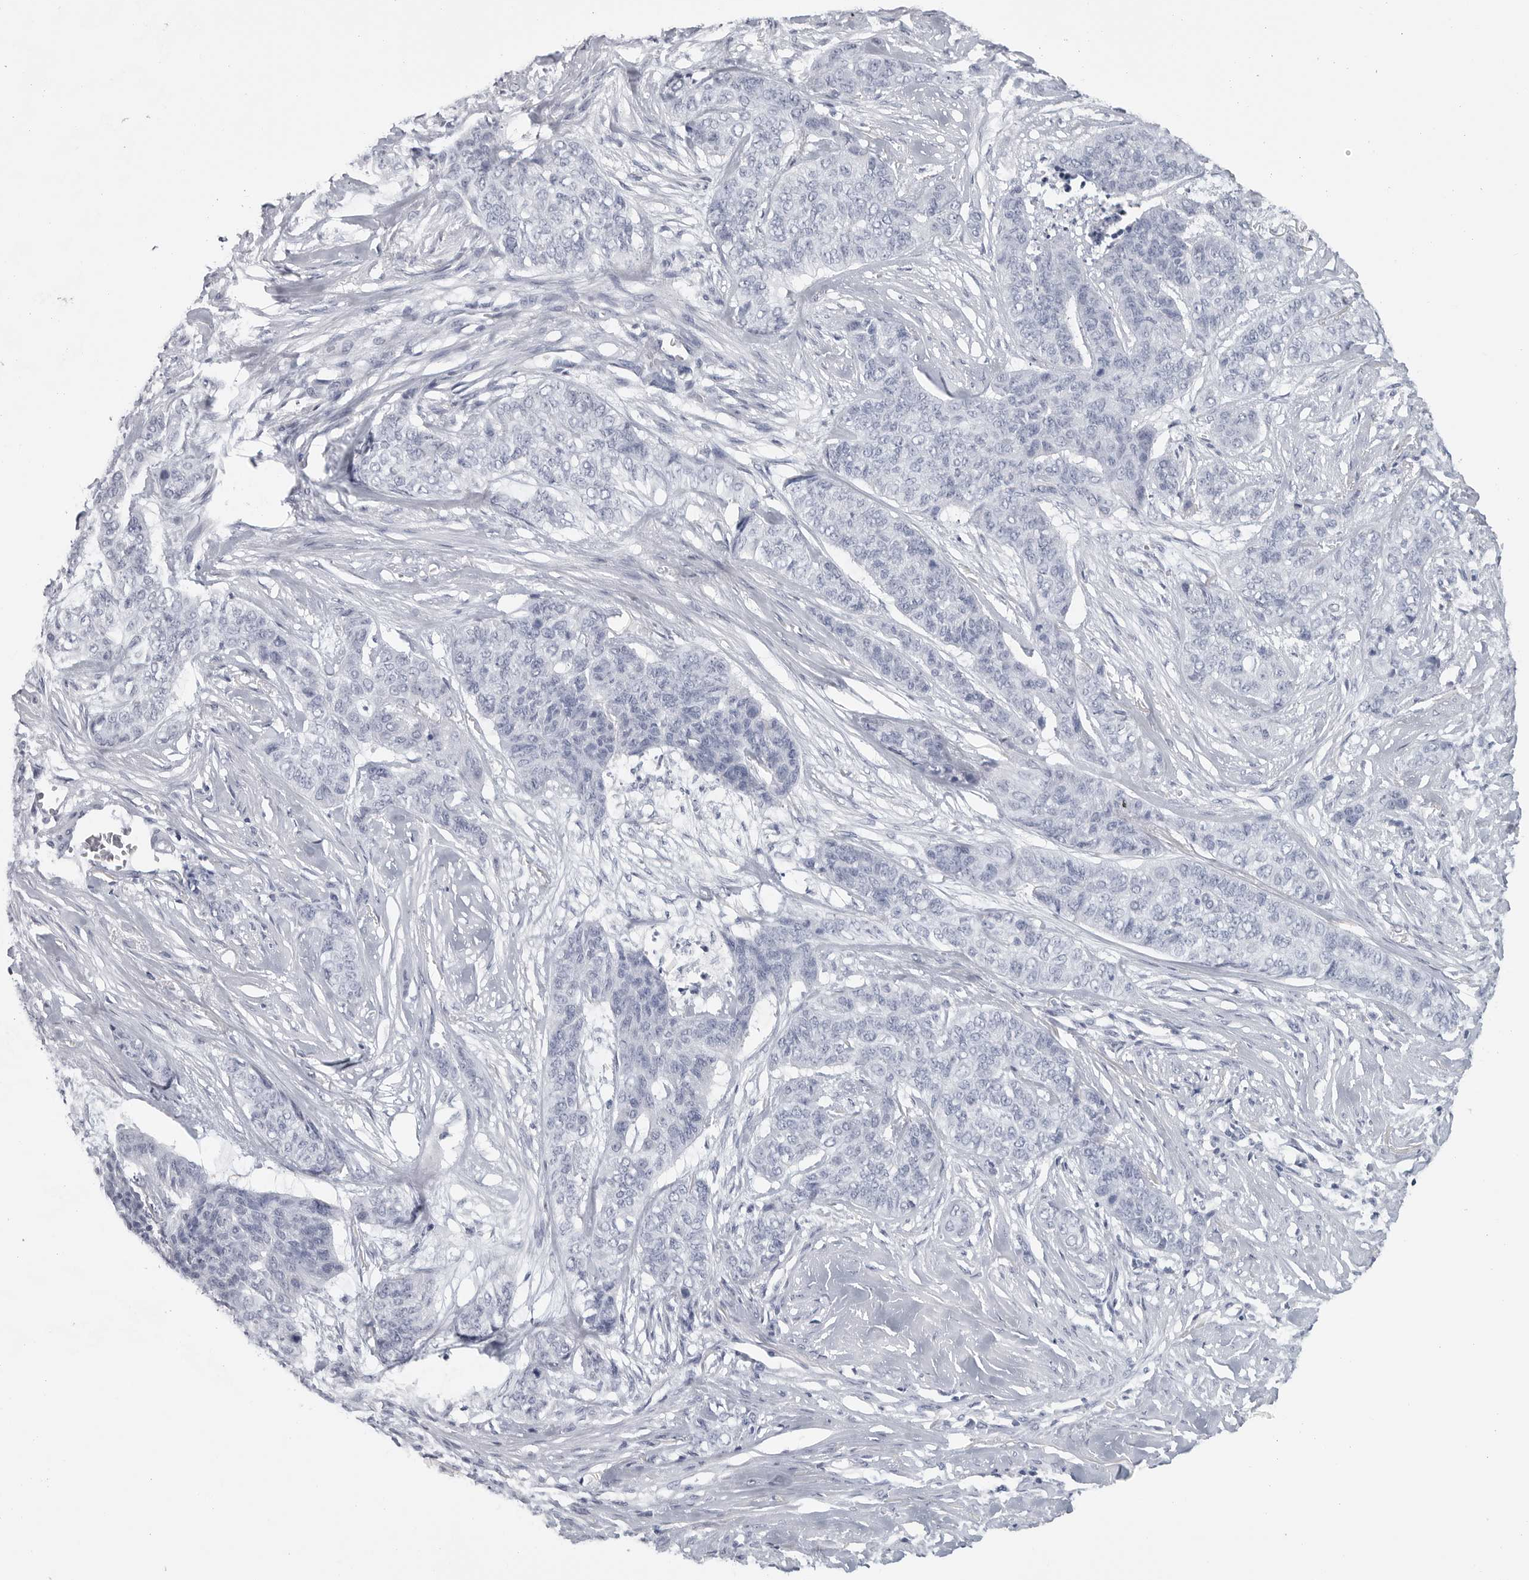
{"staining": {"intensity": "negative", "quantity": "none", "location": "none"}, "tissue": "skin cancer", "cell_type": "Tumor cells", "image_type": "cancer", "snomed": [{"axis": "morphology", "description": "Basal cell carcinoma"}, {"axis": "topography", "description": "Skin"}], "caption": "This is an IHC micrograph of human skin cancer (basal cell carcinoma). There is no expression in tumor cells.", "gene": "CSH1", "patient": {"sex": "female", "age": 64}}